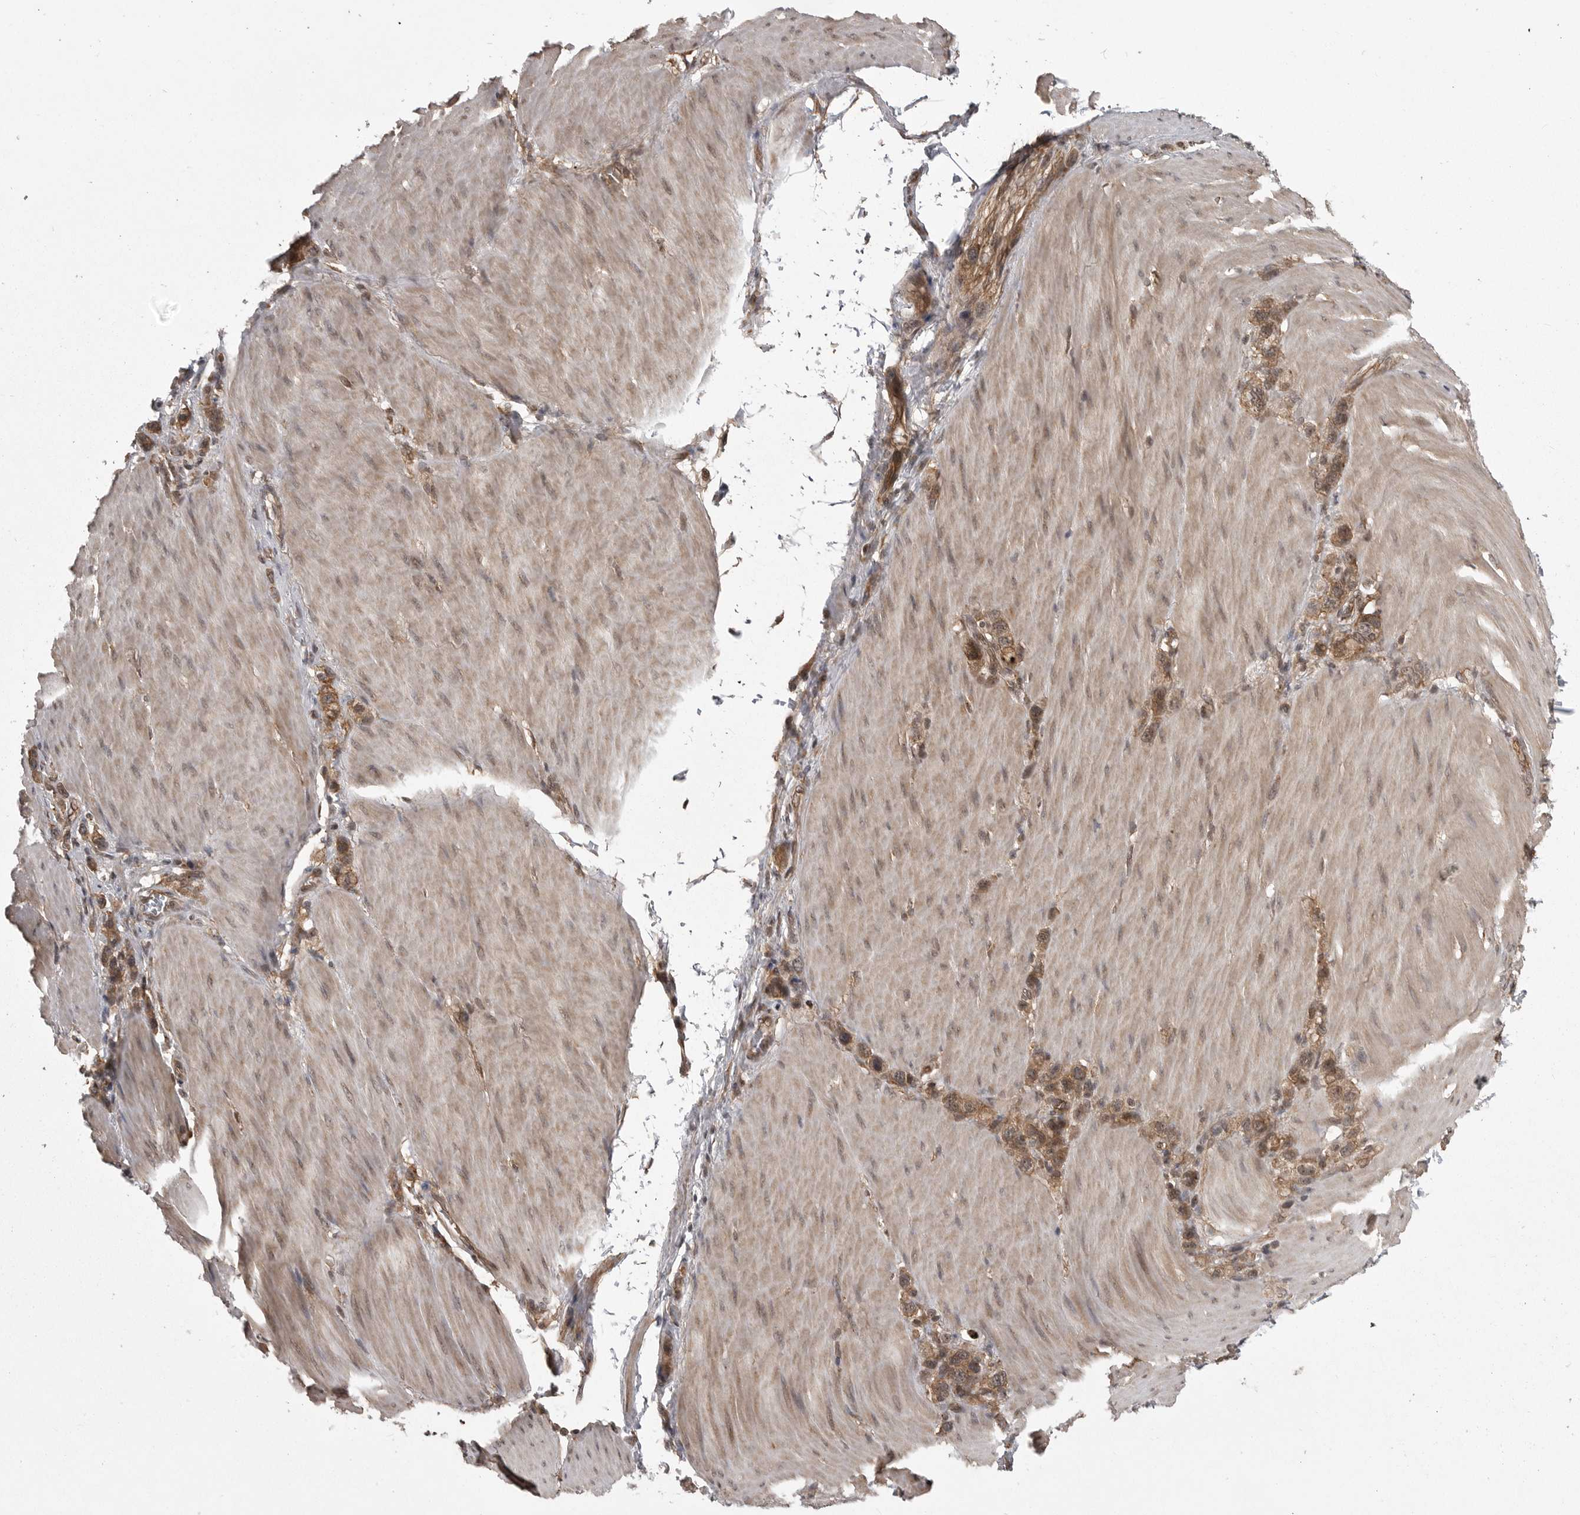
{"staining": {"intensity": "moderate", "quantity": ">75%", "location": "cytoplasmic/membranous"}, "tissue": "stomach cancer", "cell_type": "Tumor cells", "image_type": "cancer", "snomed": [{"axis": "morphology", "description": "Adenocarcinoma, NOS"}, {"axis": "topography", "description": "Stomach"}], "caption": "Immunohistochemical staining of human stomach cancer reveals medium levels of moderate cytoplasmic/membranous protein expression in about >75% of tumor cells.", "gene": "DNAJC8", "patient": {"sex": "female", "age": 65}}